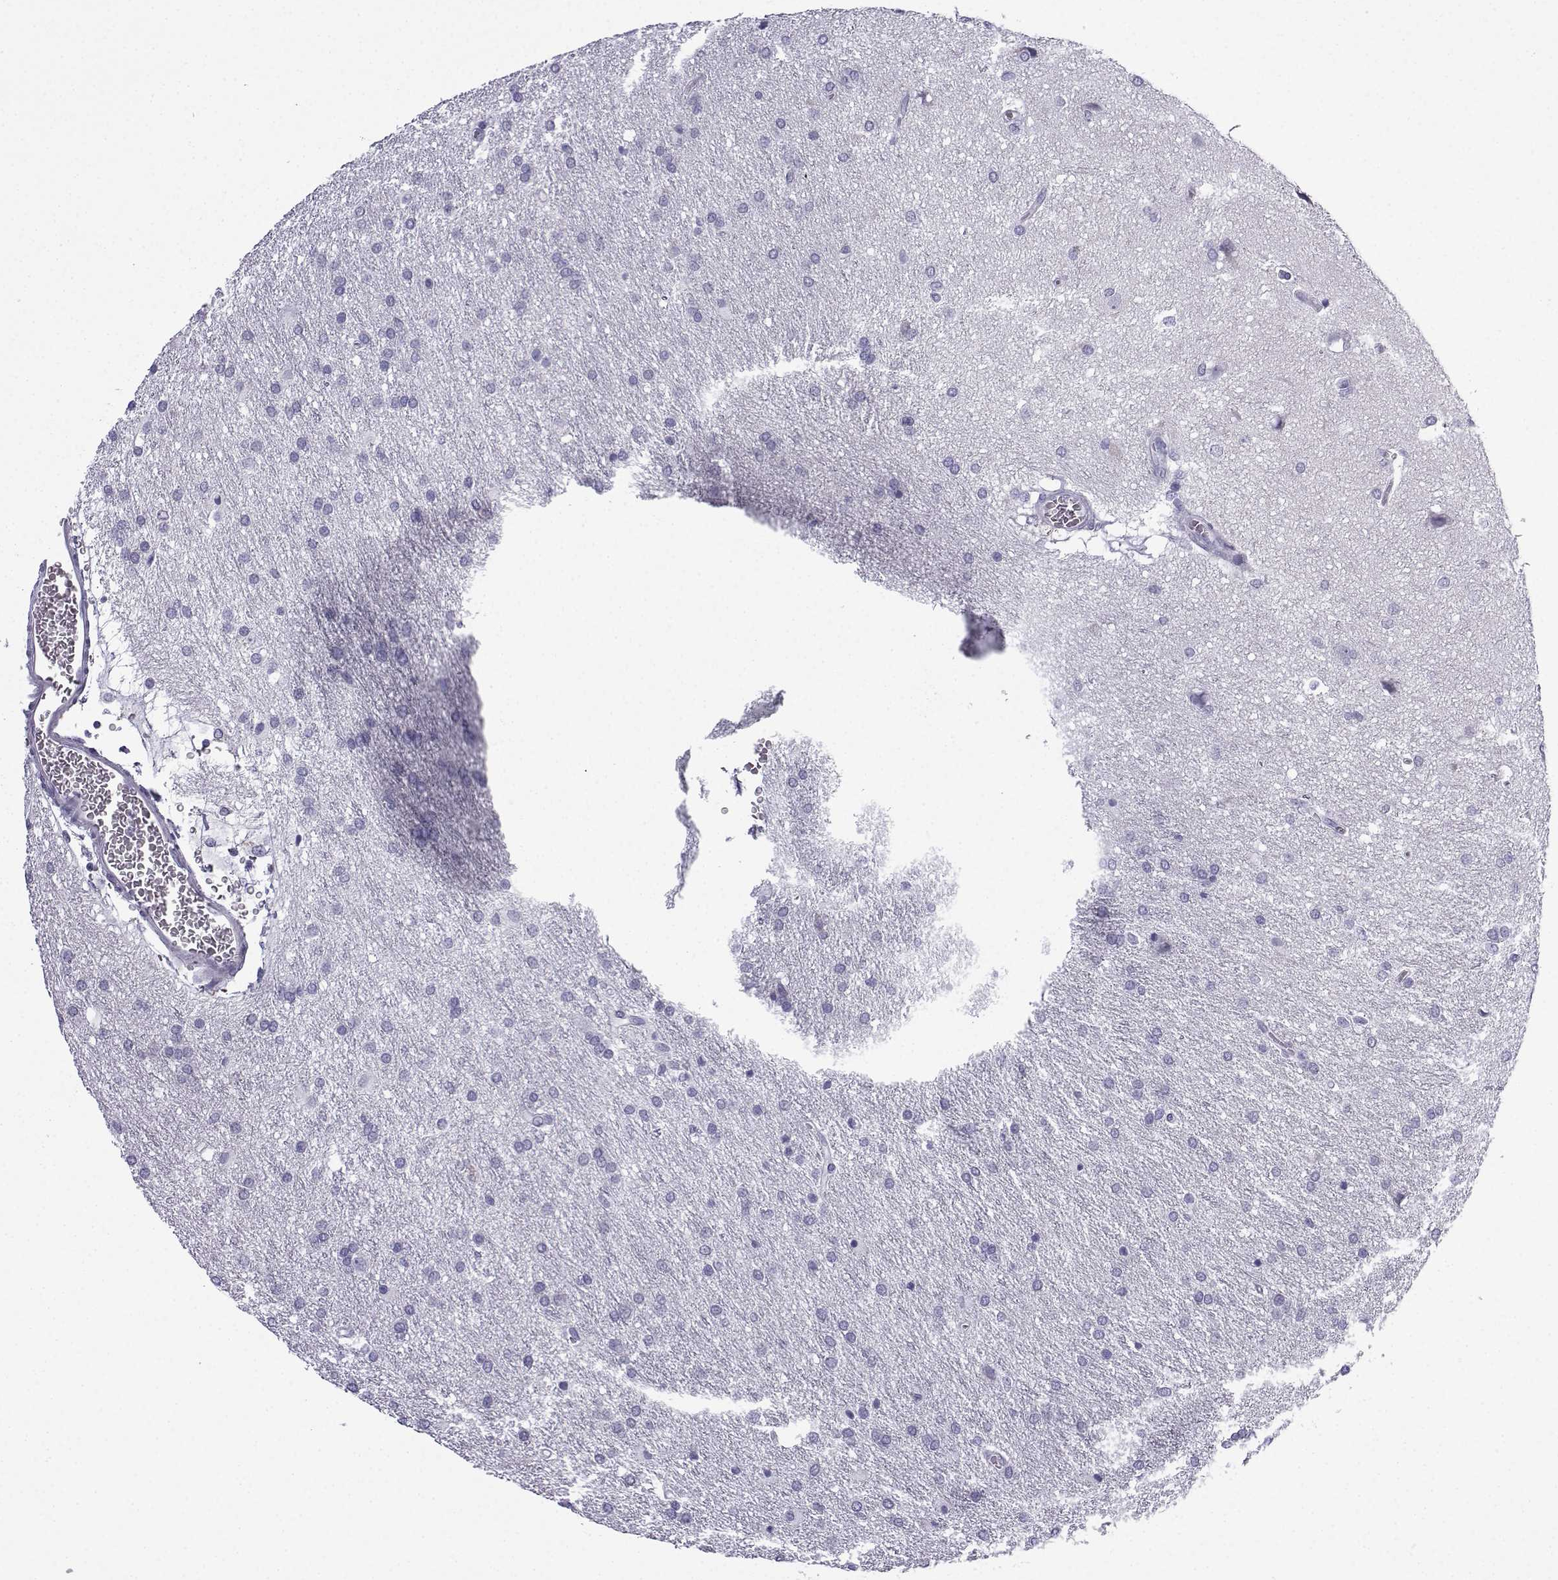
{"staining": {"intensity": "negative", "quantity": "none", "location": "none"}, "tissue": "glioma", "cell_type": "Tumor cells", "image_type": "cancer", "snomed": [{"axis": "morphology", "description": "Glioma, malignant, Low grade"}, {"axis": "topography", "description": "Brain"}], "caption": "Human malignant glioma (low-grade) stained for a protein using IHC demonstrates no expression in tumor cells.", "gene": "ACRBP", "patient": {"sex": "female", "age": 32}}